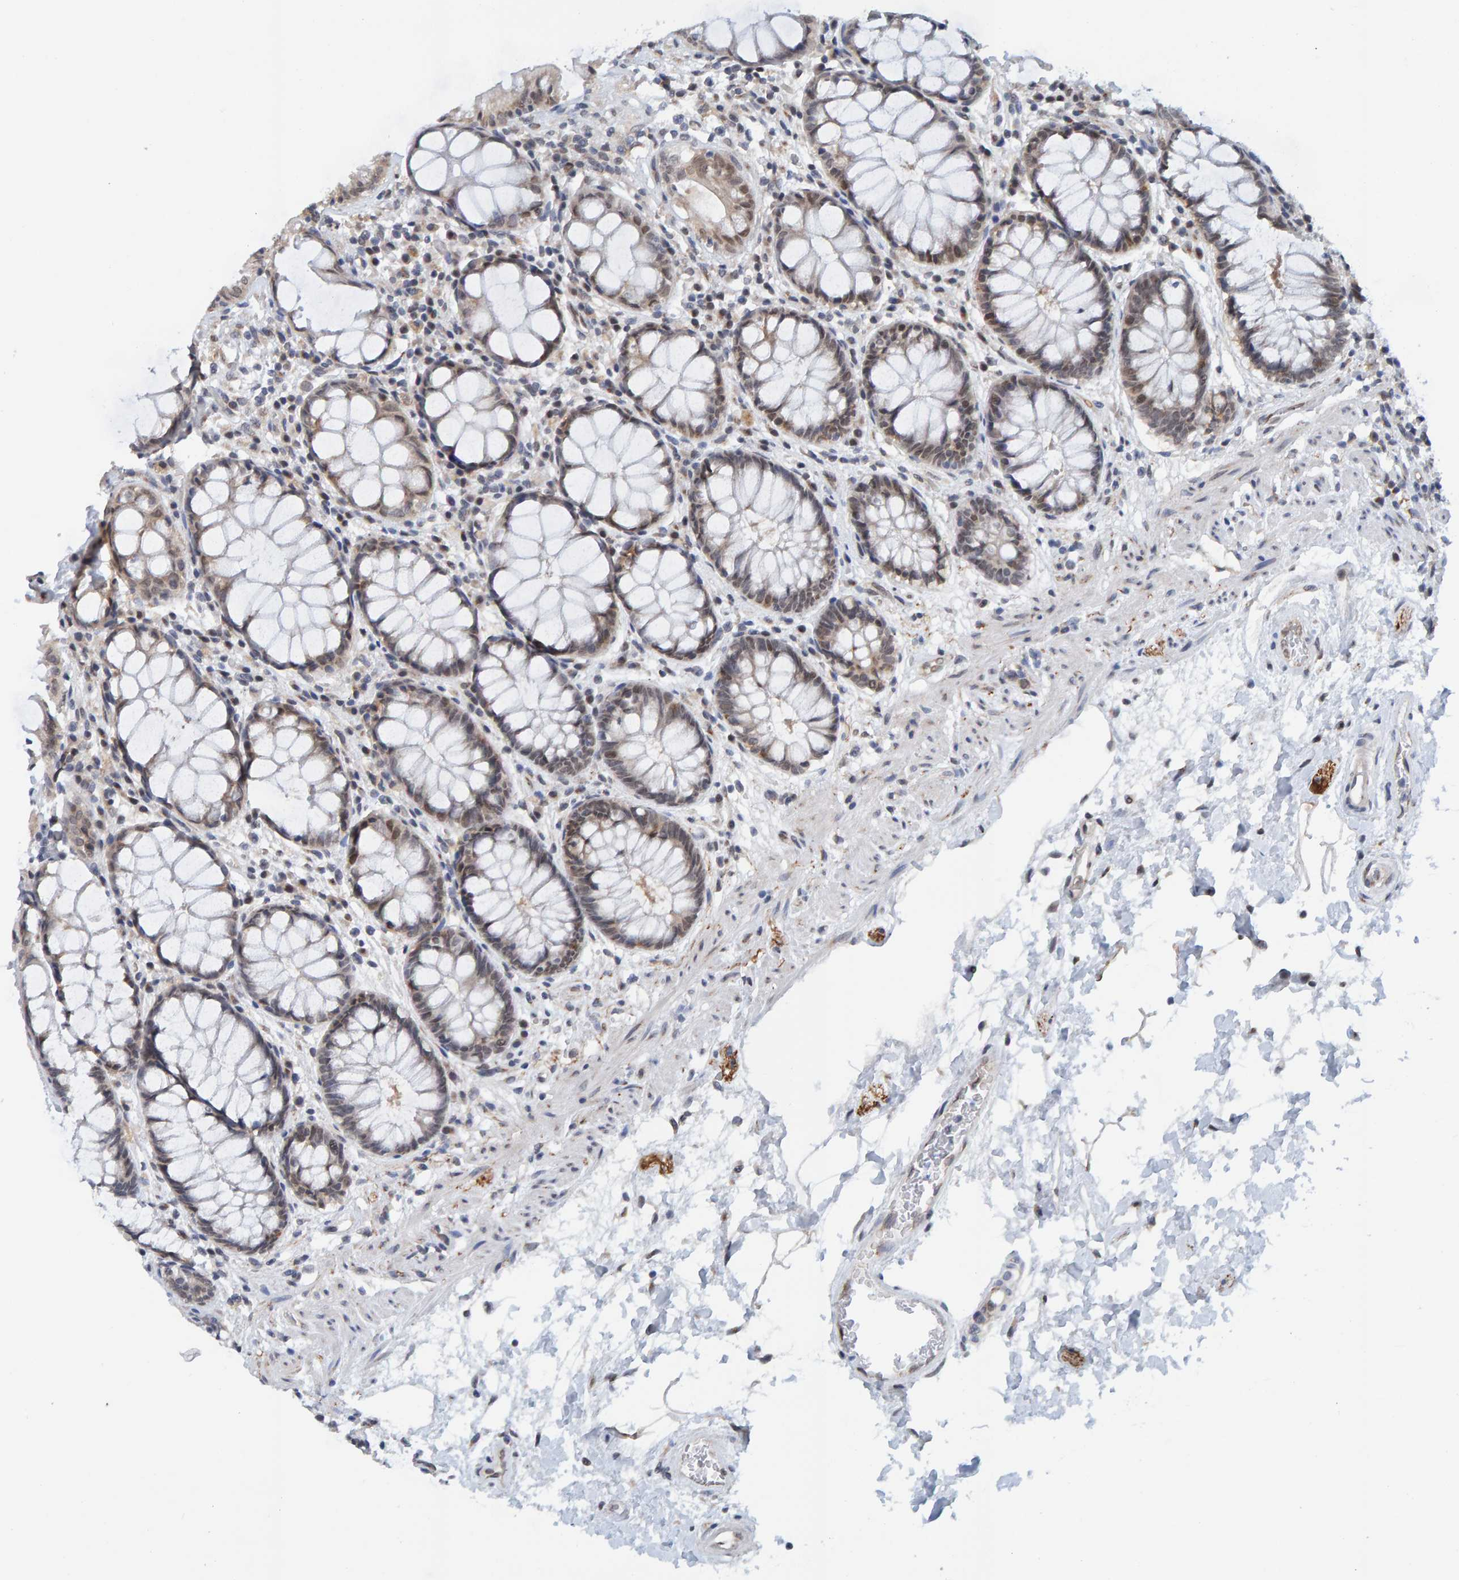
{"staining": {"intensity": "moderate", "quantity": ">75%", "location": "cytoplasmic/membranous,nuclear"}, "tissue": "rectum", "cell_type": "Glandular cells", "image_type": "normal", "snomed": [{"axis": "morphology", "description": "Normal tissue, NOS"}, {"axis": "topography", "description": "Rectum"}], "caption": "Rectum was stained to show a protein in brown. There is medium levels of moderate cytoplasmic/membranous,nuclear expression in approximately >75% of glandular cells.", "gene": "SCRN2", "patient": {"sex": "male", "age": 64}}